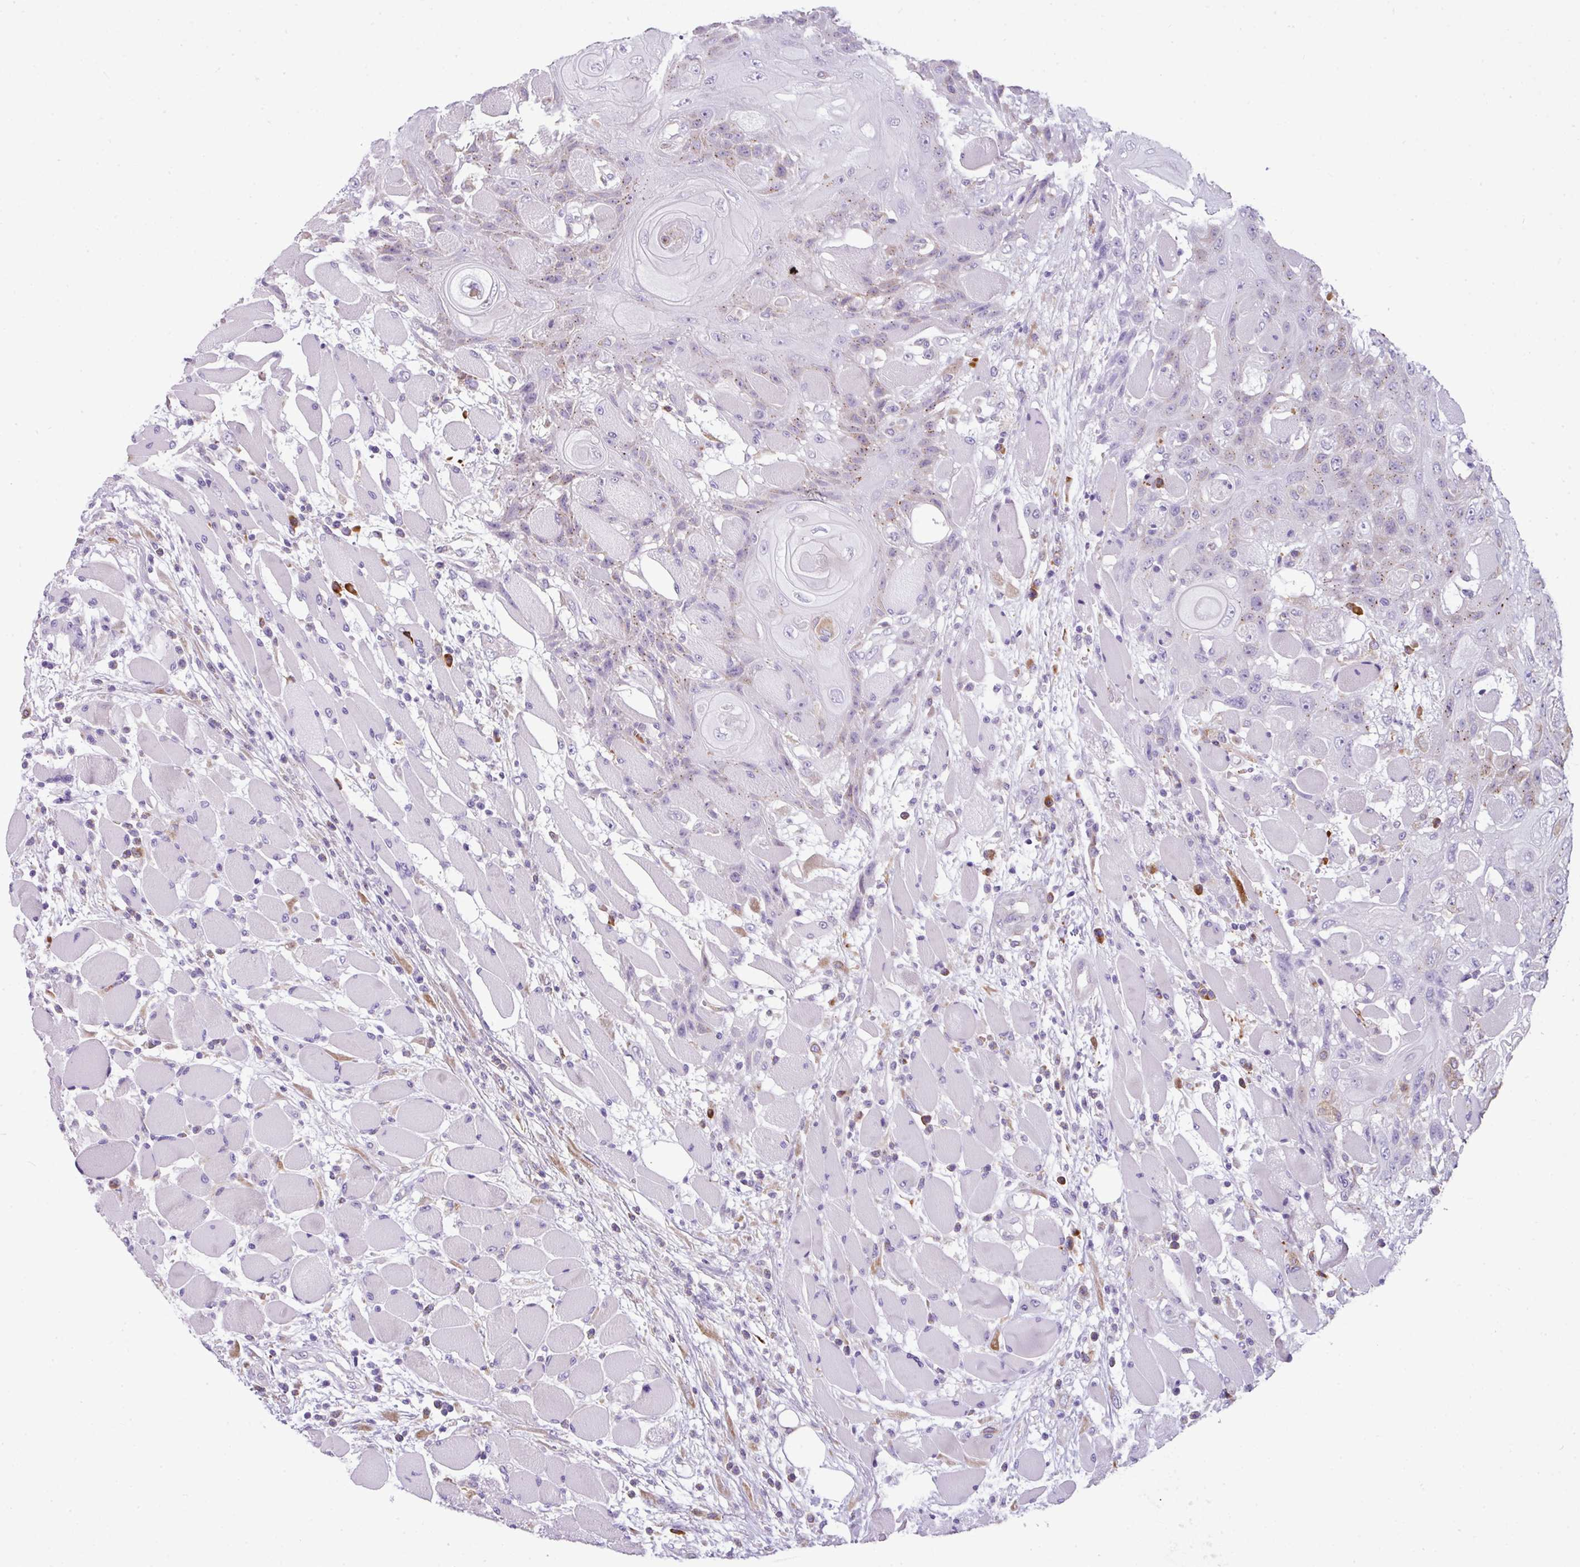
{"staining": {"intensity": "weak", "quantity": "<25%", "location": "cytoplasmic/membranous"}, "tissue": "head and neck cancer", "cell_type": "Tumor cells", "image_type": "cancer", "snomed": [{"axis": "morphology", "description": "Squamous cell carcinoma, NOS"}, {"axis": "topography", "description": "Head-Neck"}], "caption": "Squamous cell carcinoma (head and neck) stained for a protein using immunohistochemistry (IHC) reveals no positivity tumor cells.", "gene": "RGS21", "patient": {"sex": "female", "age": 43}}